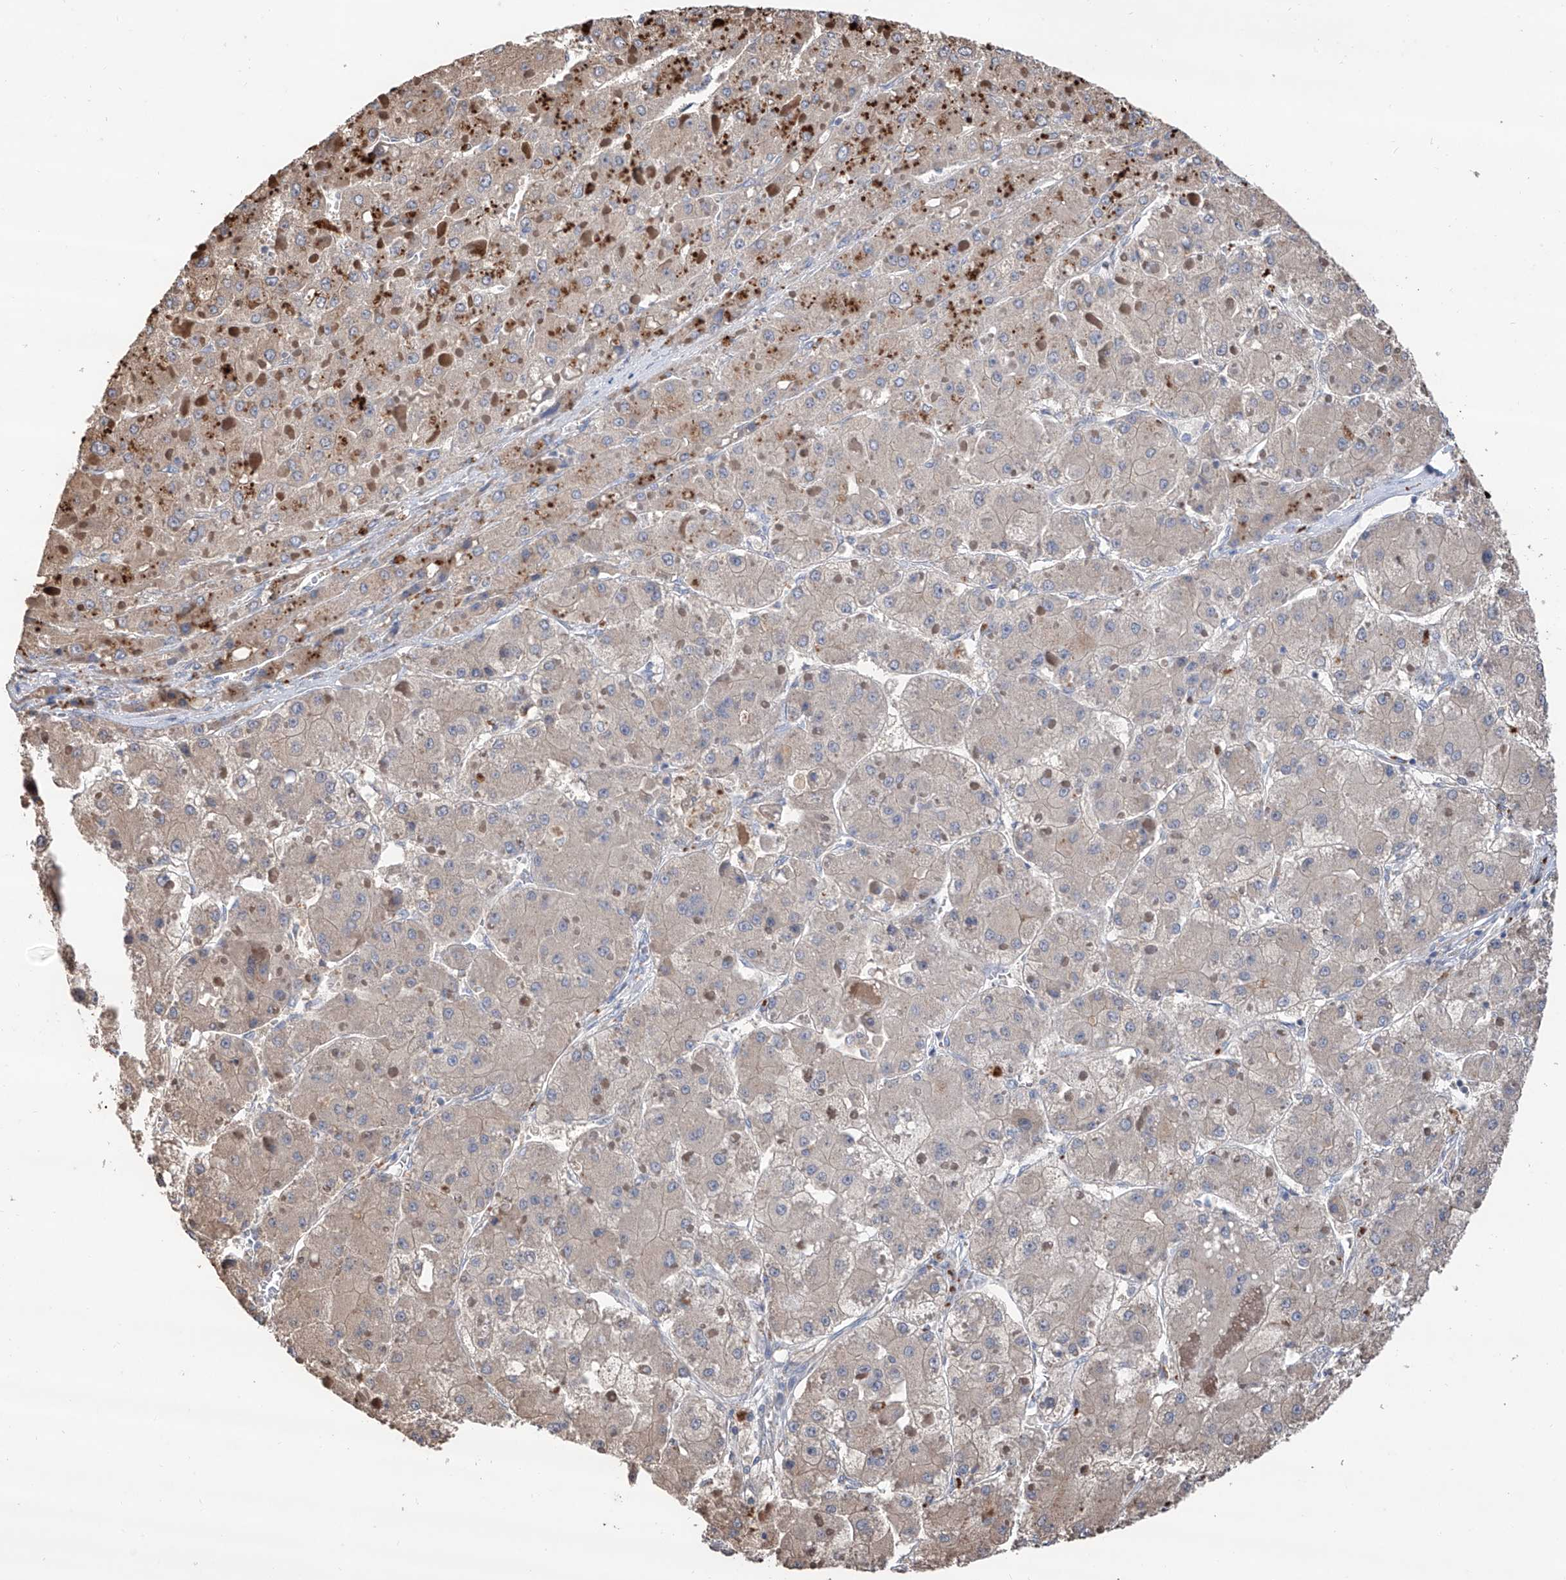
{"staining": {"intensity": "weak", "quantity": "<25%", "location": "cytoplasmic/membranous"}, "tissue": "liver cancer", "cell_type": "Tumor cells", "image_type": "cancer", "snomed": [{"axis": "morphology", "description": "Carcinoma, Hepatocellular, NOS"}, {"axis": "topography", "description": "Liver"}], "caption": "This micrograph is of liver hepatocellular carcinoma stained with IHC to label a protein in brown with the nuclei are counter-stained blue. There is no staining in tumor cells.", "gene": "EDN1", "patient": {"sex": "female", "age": 73}}